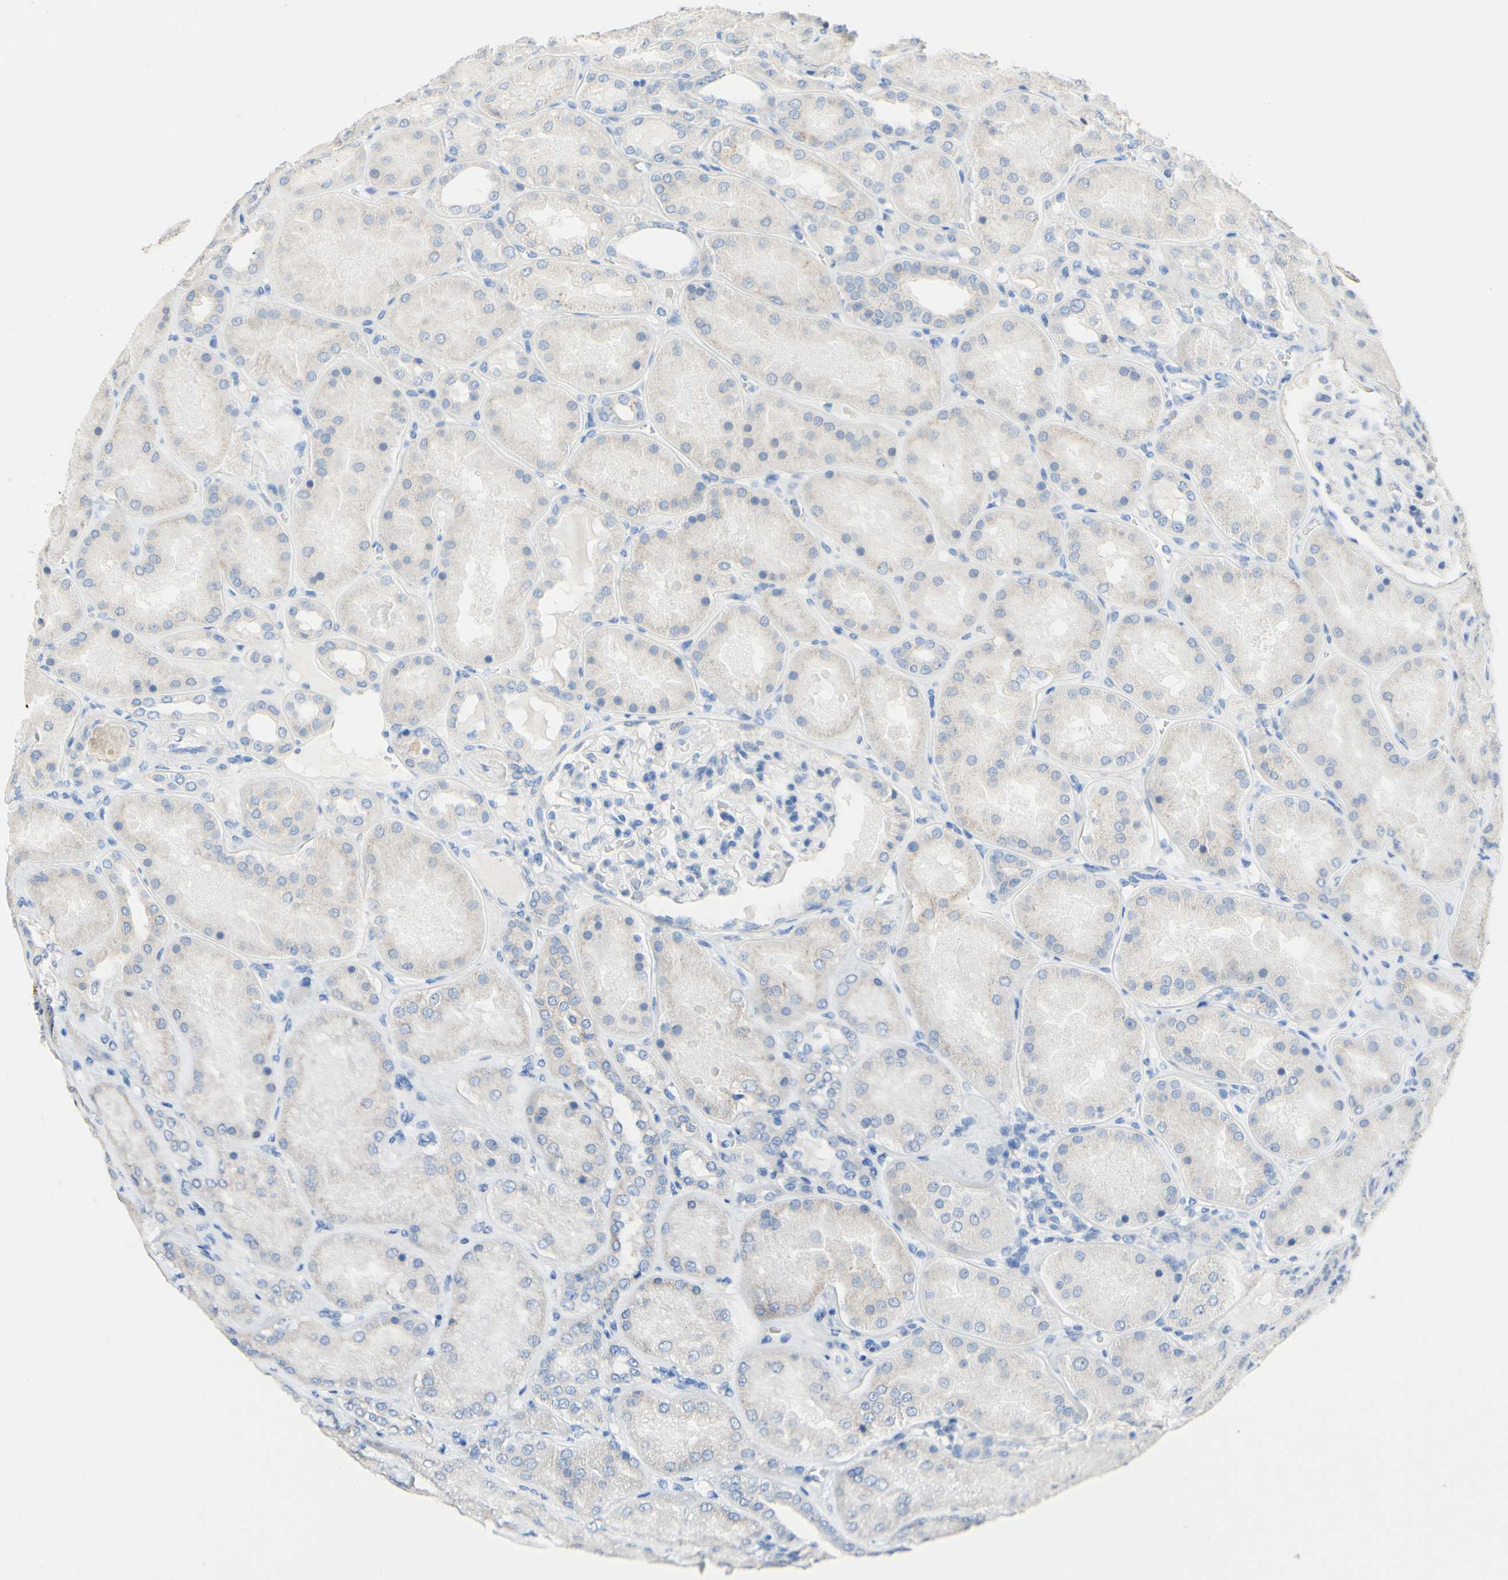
{"staining": {"intensity": "negative", "quantity": "none", "location": "none"}, "tissue": "kidney", "cell_type": "Cells in glomeruli", "image_type": "normal", "snomed": [{"axis": "morphology", "description": "Normal tissue, NOS"}, {"axis": "topography", "description": "Kidney"}], "caption": "DAB immunohistochemical staining of unremarkable kidney shows no significant staining in cells in glomeruli.", "gene": "DSC2", "patient": {"sex": "female", "age": 56}}